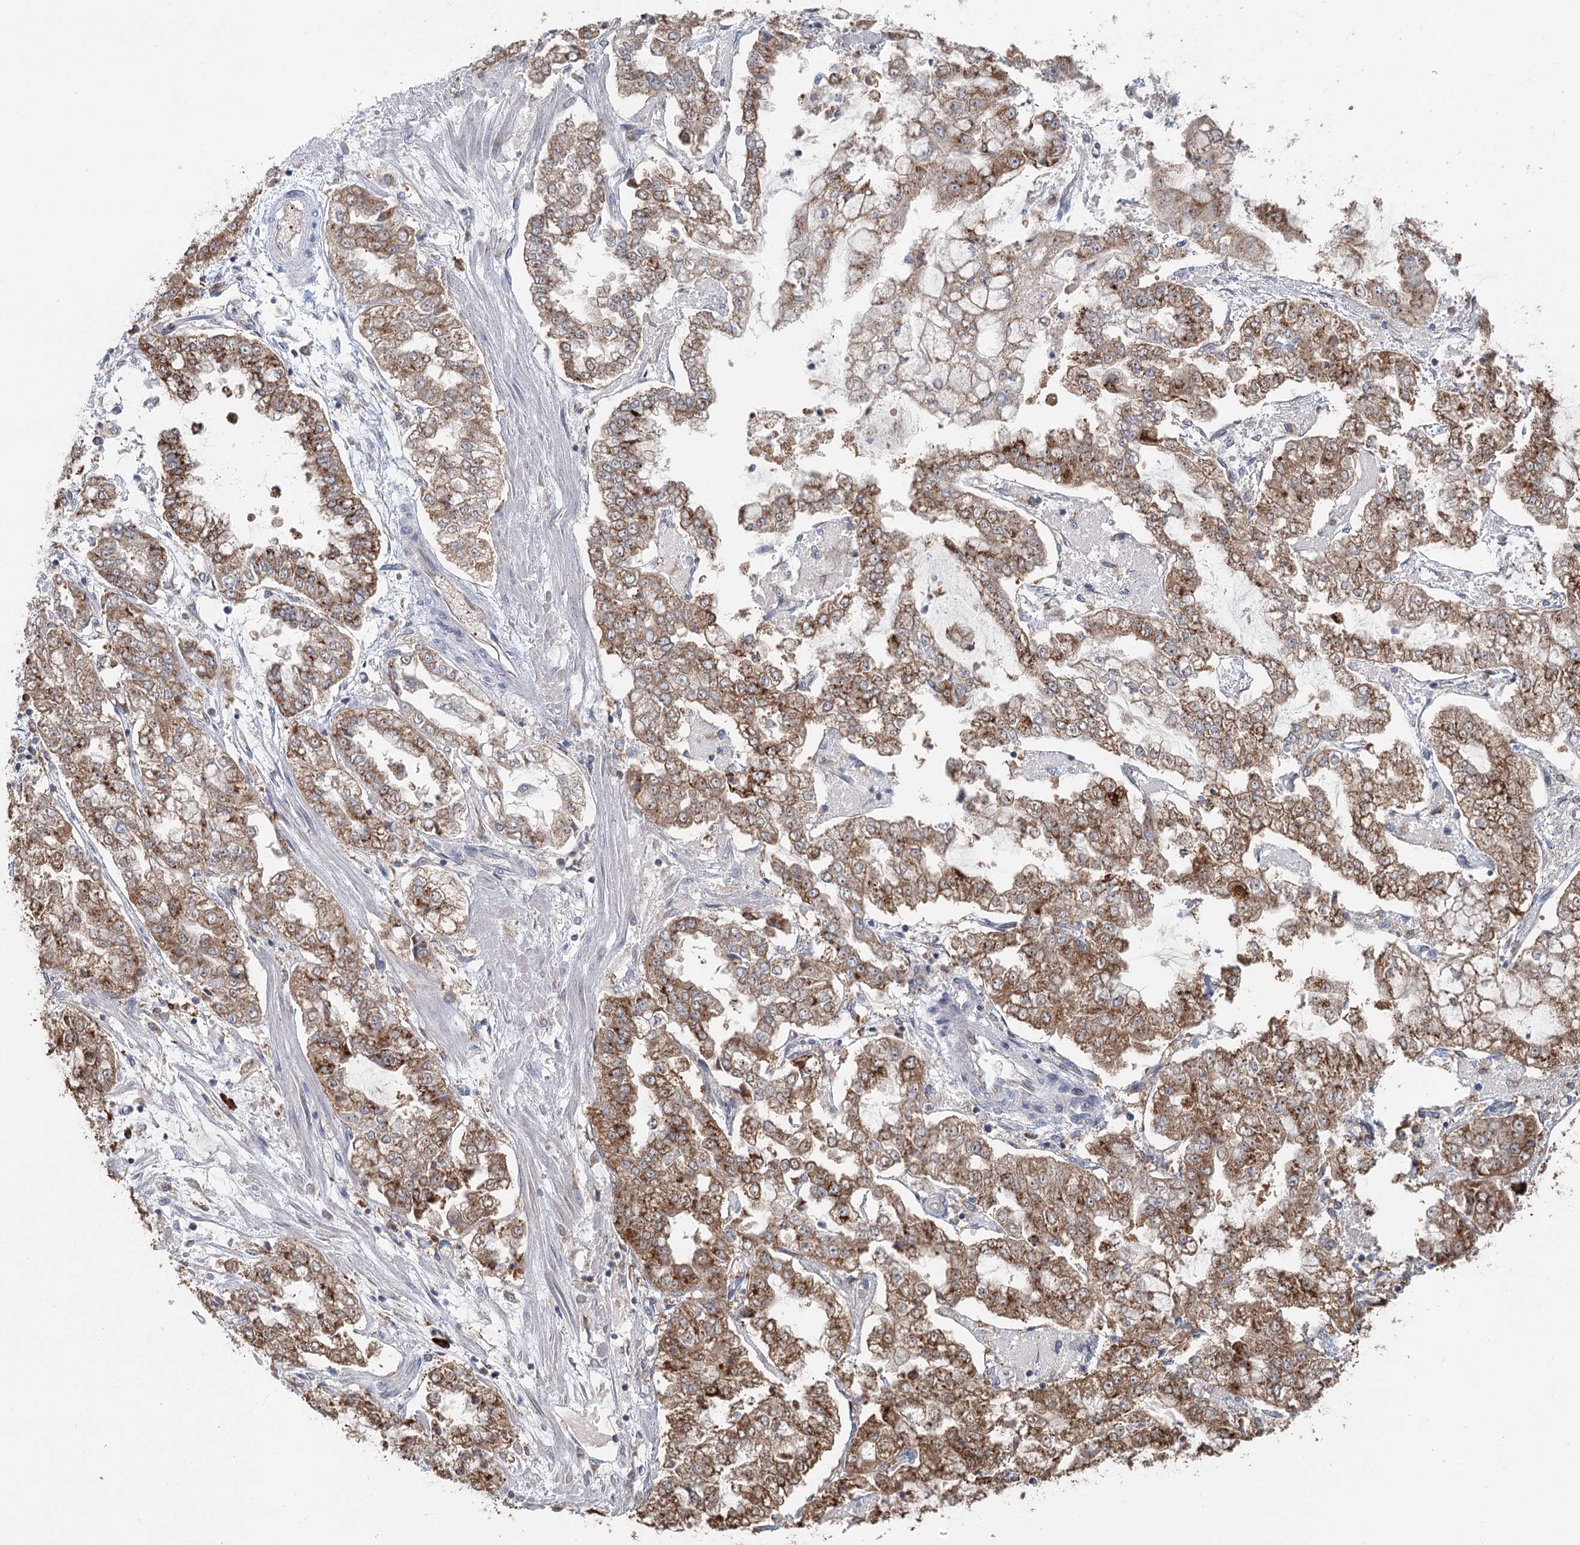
{"staining": {"intensity": "moderate", "quantity": ">75%", "location": "cytoplasmic/membranous"}, "tissue": "stomach cancer", "cell_type": "Tumor cells", "image_type": "cancer", "snomed": [{"axis": "morphology", "description": "Adenocarcinoma, NOS"}, {"axis": "topography", "description": "Stomach"}], "caption": "Immunohistochemistry (IHC) image of neoplastic tissue: adenocarcinoma (stomach) stained using IHC shows medium levels of moderate protein expression localized specifically in the cytoplasmic/membranous of tumor cells, appearing as a cytoplasmic/membranous brown color.", "gene": "ADK", "patient": {"sex": "male", "age": 76}}